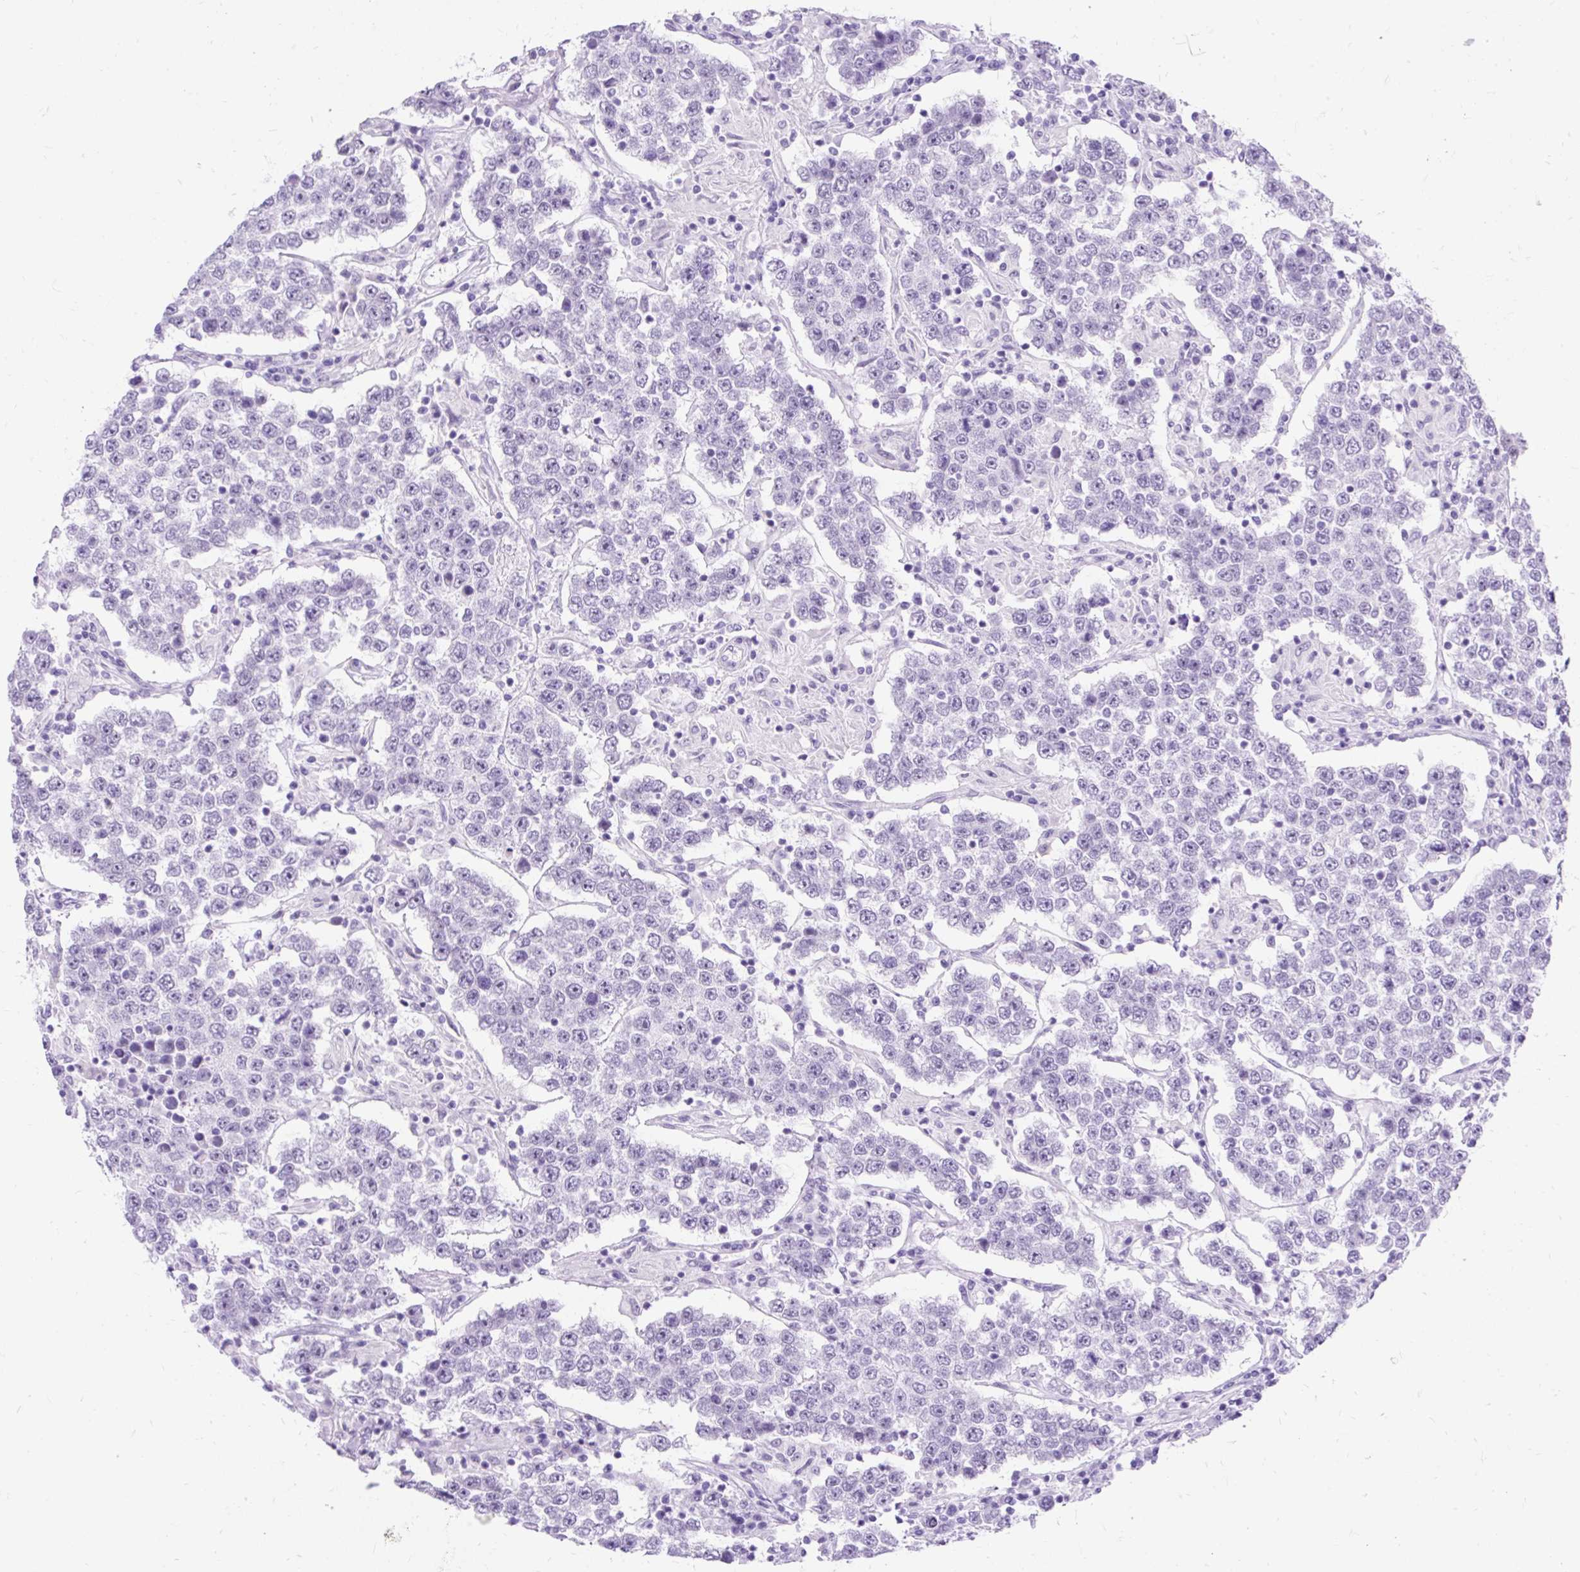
{"staining": {"intensity": "negative", "quantity": "none", "location": "none"}, "tissue": "testis cancer", "cell_type": "Tumor cells", "image_type": "cancer", "snomed": [{"axis": "morphology", "description": "Normal tissue, NOS"}, {"axis": "morphology", "description": "Urothelial carcinoma, High grade"}, {"axis": "morphology", "description": "Seminoma, NOS"}, {"axis": "morphology", "description": "Carcinoma, Embryonal, NOS"}, {"axis": "topography", "description": "Urinary bladder"}, {"axis": "topography", "description": "Testis"}], "caption": "A photomicrograph of human urothelial carcinoma (high-grade) (testis) is negative for staining in tumor cells.", "gene": "SCGB1A1", "patient": {"sex": "male", "age": 41}}